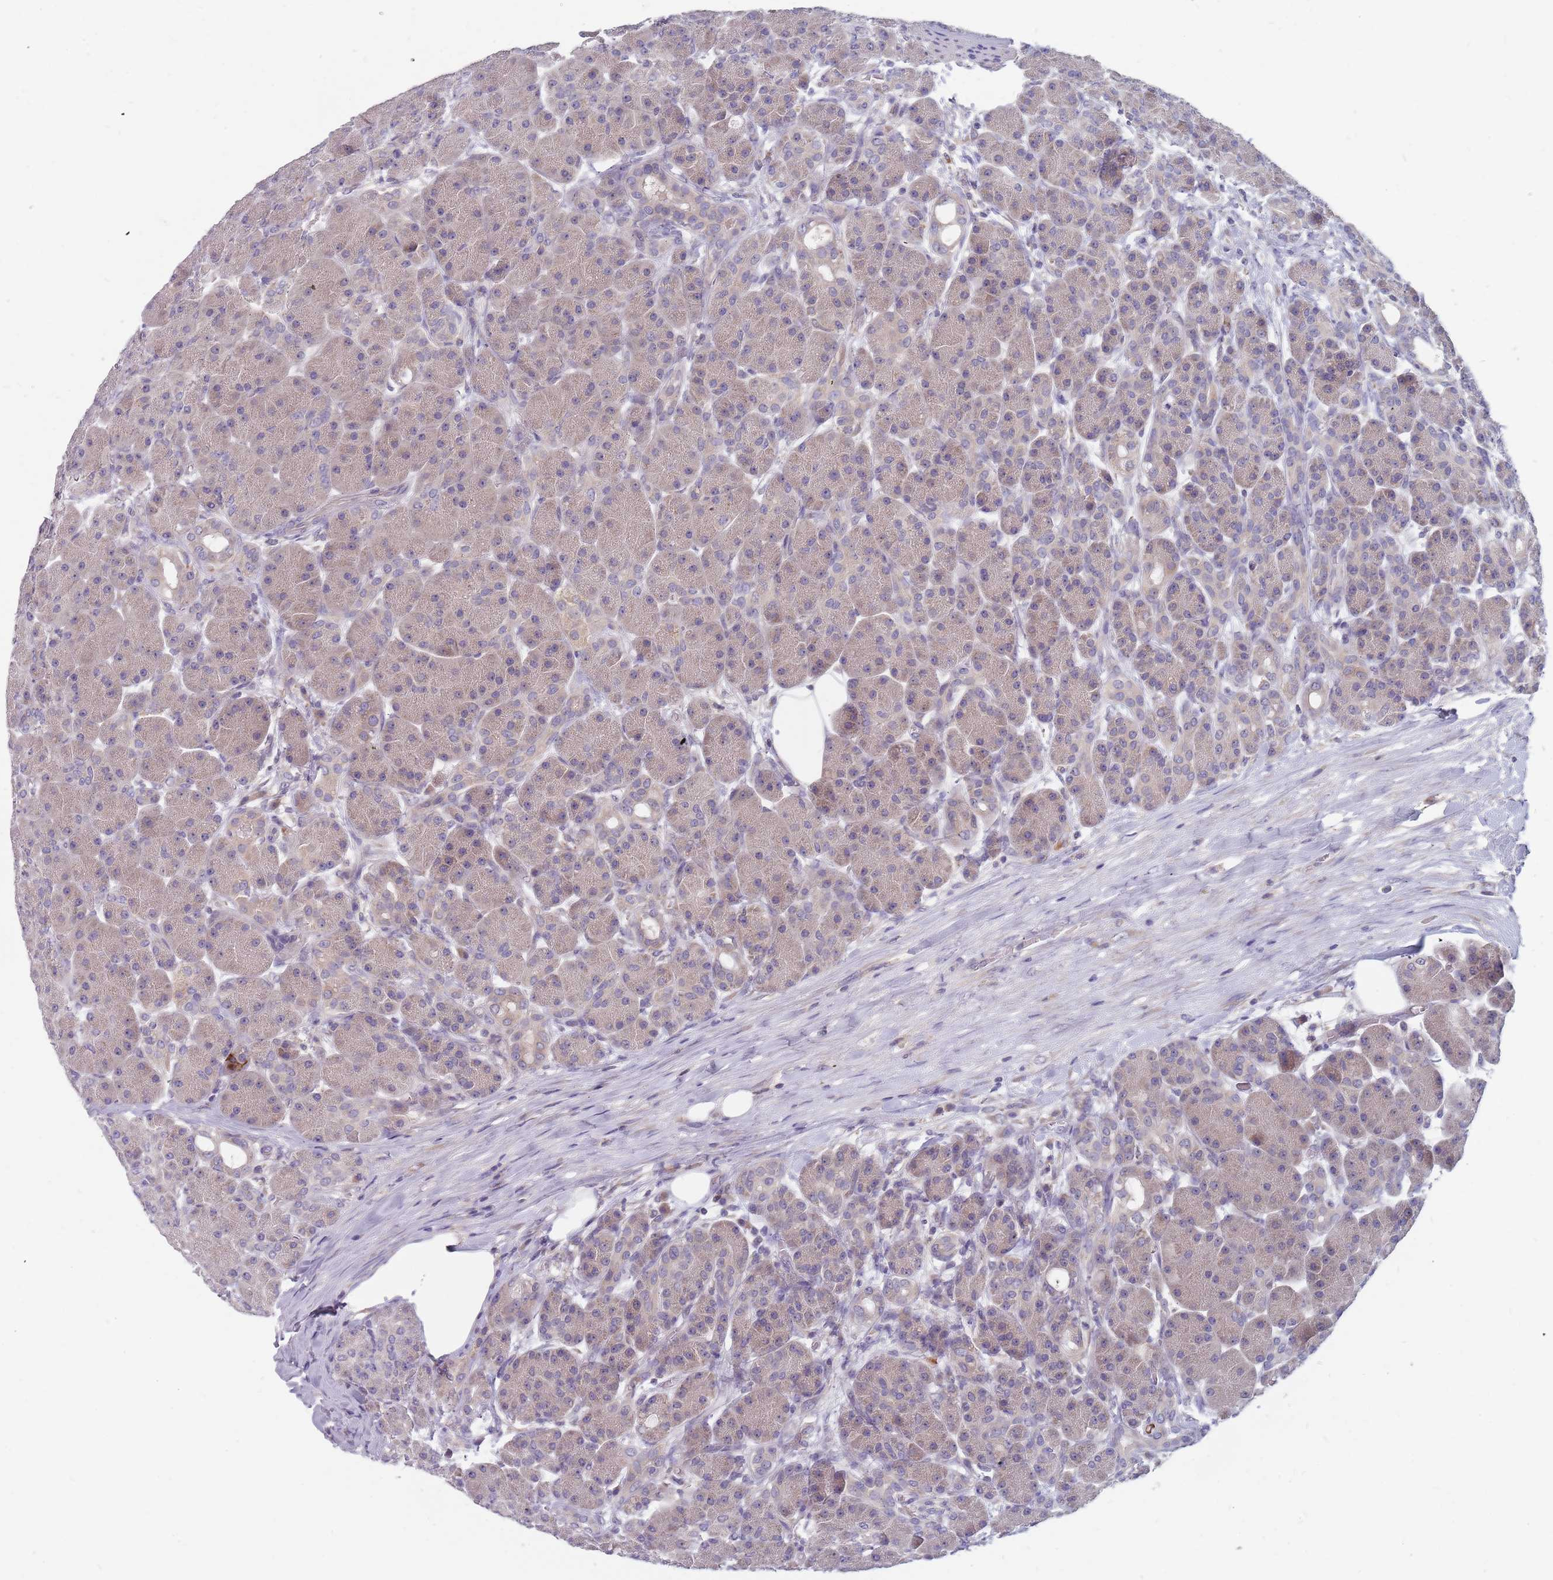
{"staining": {"intensity": "negative", "quantity": "none", "location": "none"}, "tissue": "pancreas", "cell_type": "Exocrine glandular cells", "image_type": "normal", "snomed": [{"axis": "morphology", "description": "Normal tissue, NOS"}, {"axis": "topography", "description": "Pancreas"}], "caption": "Micrograph shows no protein expression in exocrine glandular cells of benign pancreas.", "gene": "CMTR2", "patient": {"sex": "male", "age": 63}}